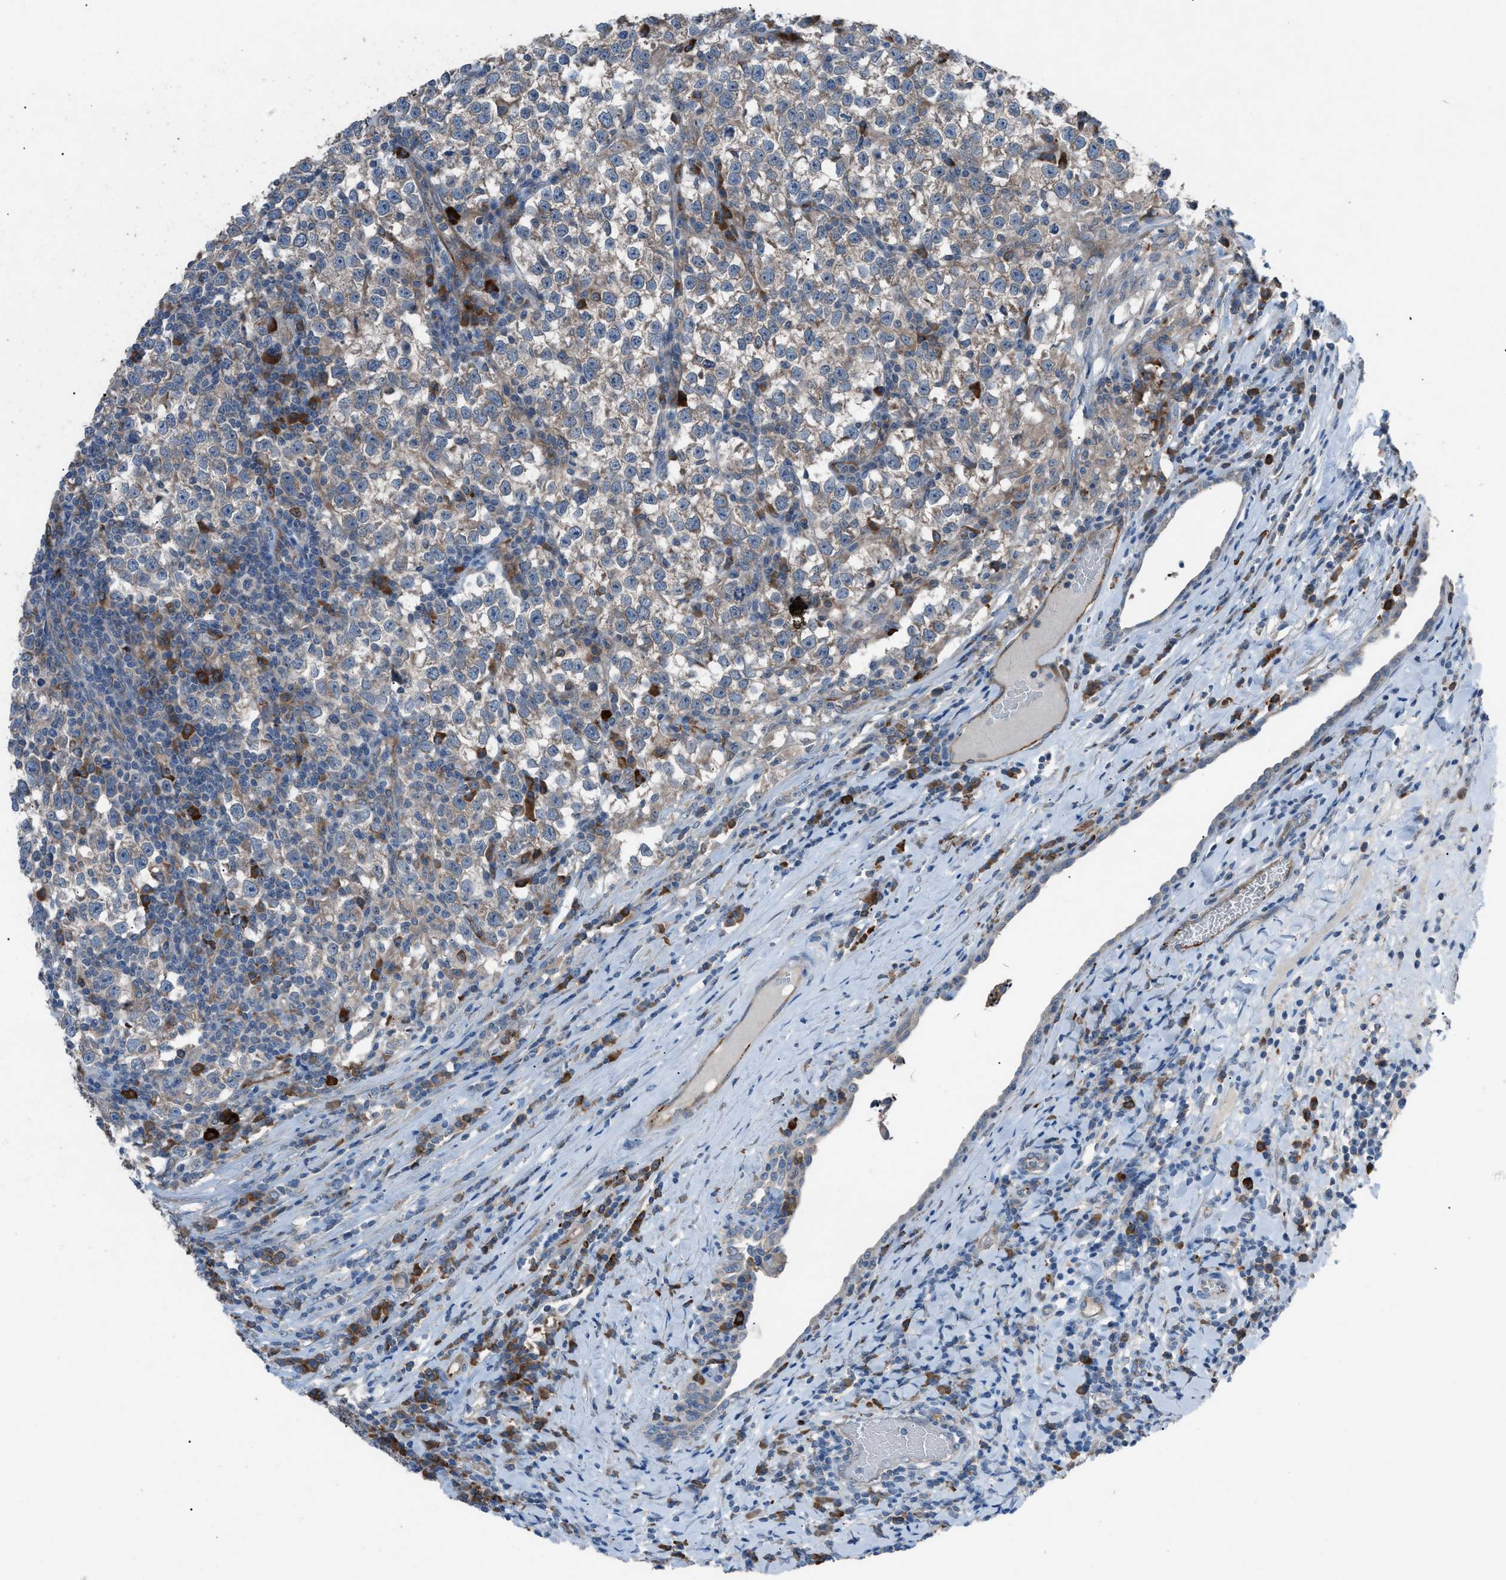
{"staining": {"intensity": "weak", "quantity": "<25%", "location": "cytoplasmic/membranous"}, "tissue": "testis cancer", "cell_type": "Tumor cells", "image_type": "cancer", "snomed": [{"axis": "morphology", "description": "Normal tissue, NOS"}, {"axis": "morphology", "description": "Seminoma, NOS"}, {"axis": "topography", "description": "Testis"}], "caption": "Immunohistochemistry image of neoplastic tissue: human testis cancer (seminoma) stained with DAB (3,3'-diaminobenzidine) reveals no significant protein staining in tumor cells.", "gene": "HEG1", "patient": {"sex": "male", "age": 43}}